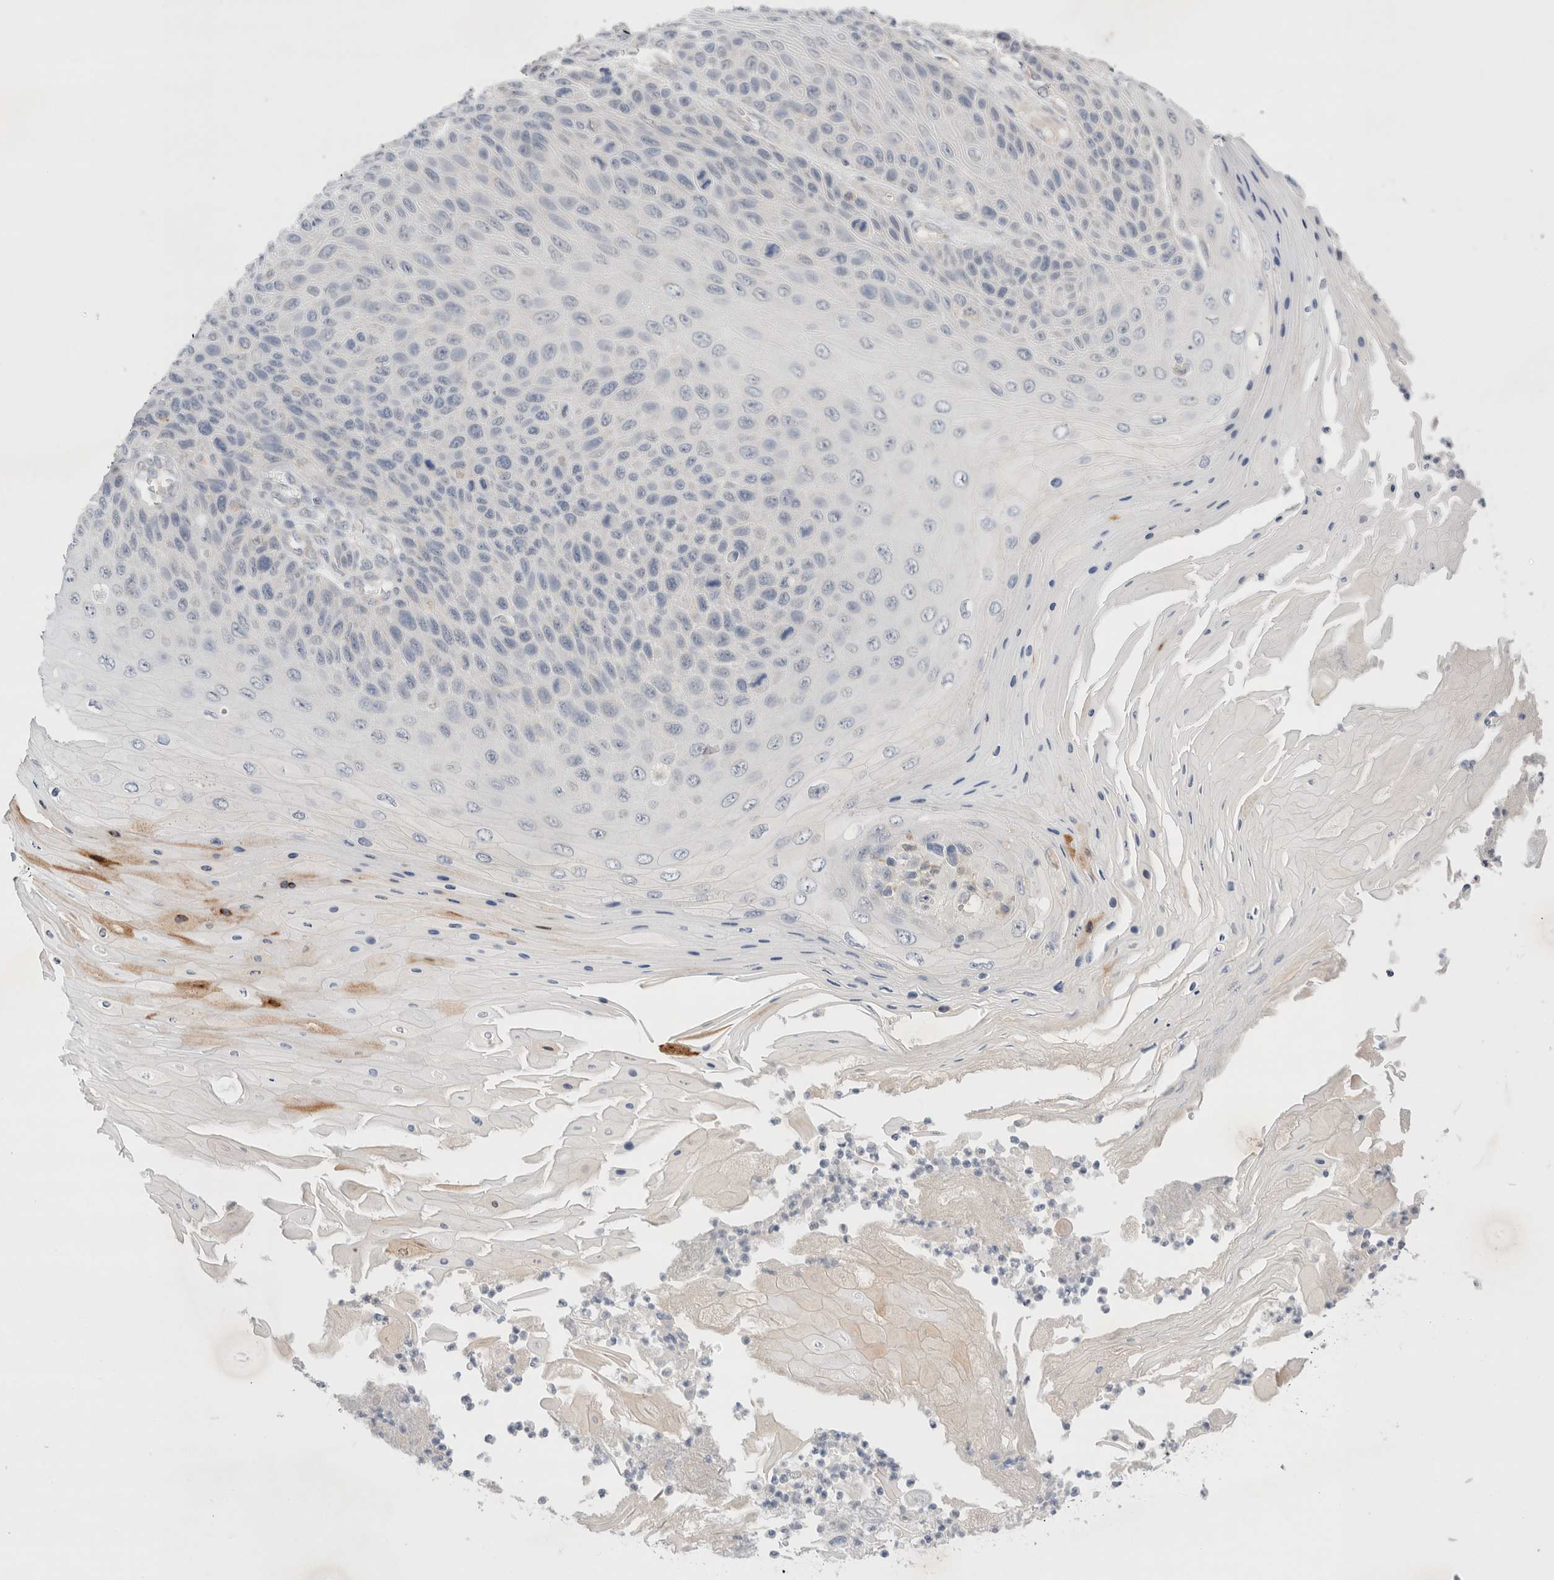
{"staining": {"intensity": "negative", "quantity": "none", "location": "none"}, "tissue": "skin cancer", "cell_type": "Tumor cells", "image_type": "cancer", "snomed": [{"axis": "morphology", "description": "Squamous cell carcinoma, NOS"}, {"axis": "topography", "description": "Skin"}], "caption": "Human skin squamous cell carcinoma stained for a protein using immunohistochemistry (IHC) shows no staining in tumor cells.", "gene": "SPATA20", "patient": {"sex": "female", "age": 88}}